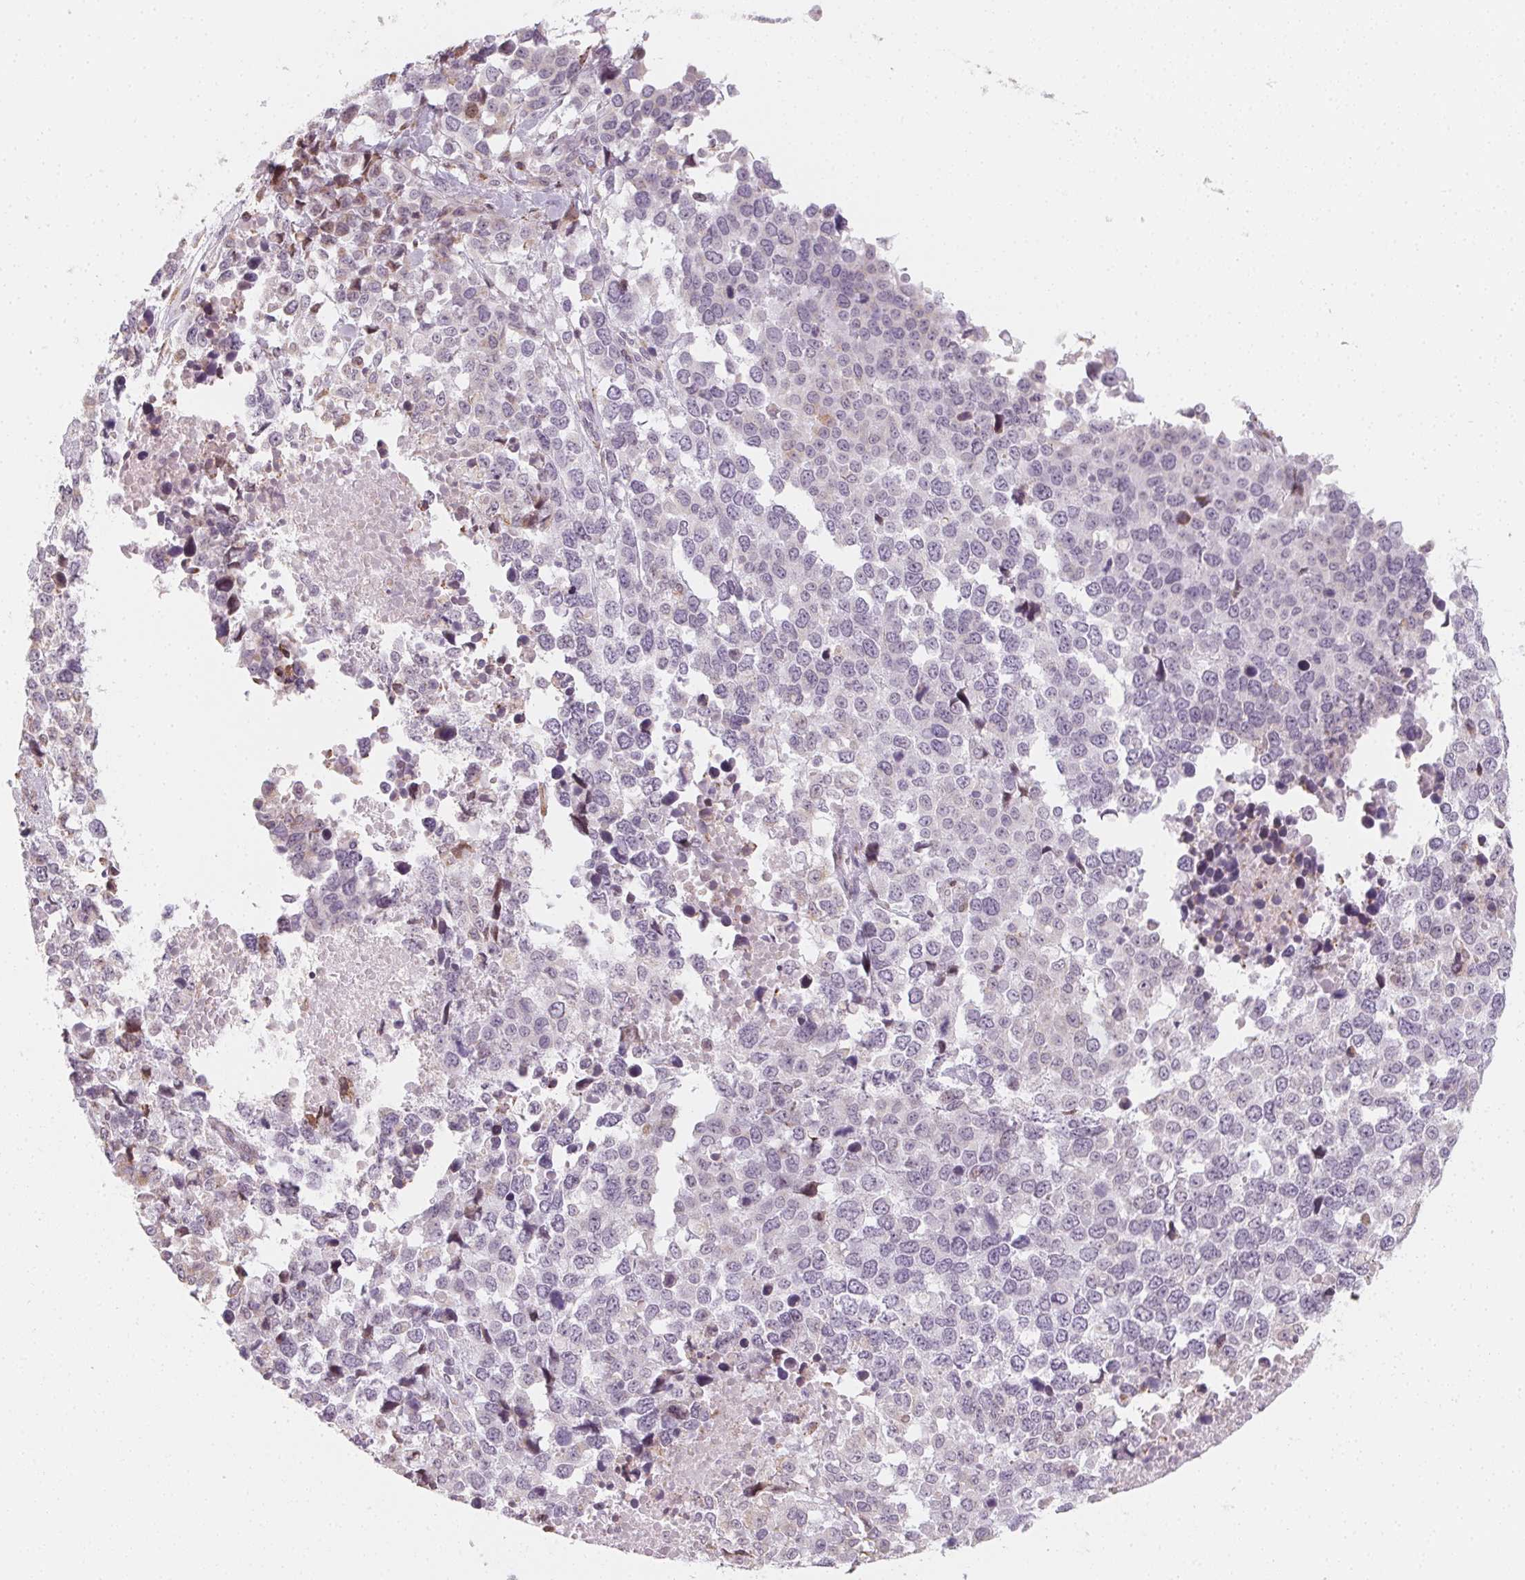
{"staining": {"intensity": "negative", "quantity": "none", "location": "none"}, "tissue": "melanoma", "cell_type": "Tumor cells", "image_type": "cancer", "snomed": [{"axis": "morphology", "description": "Malignant melanoma, Metastatic site"}, {"axis": "topography", "description": "Skin"}], "caption": "A micrograph of human melanoma is negative for staining in tumor cells.", "gene": "CCDC96", "patient": {"sex": "male", "age": 84}}